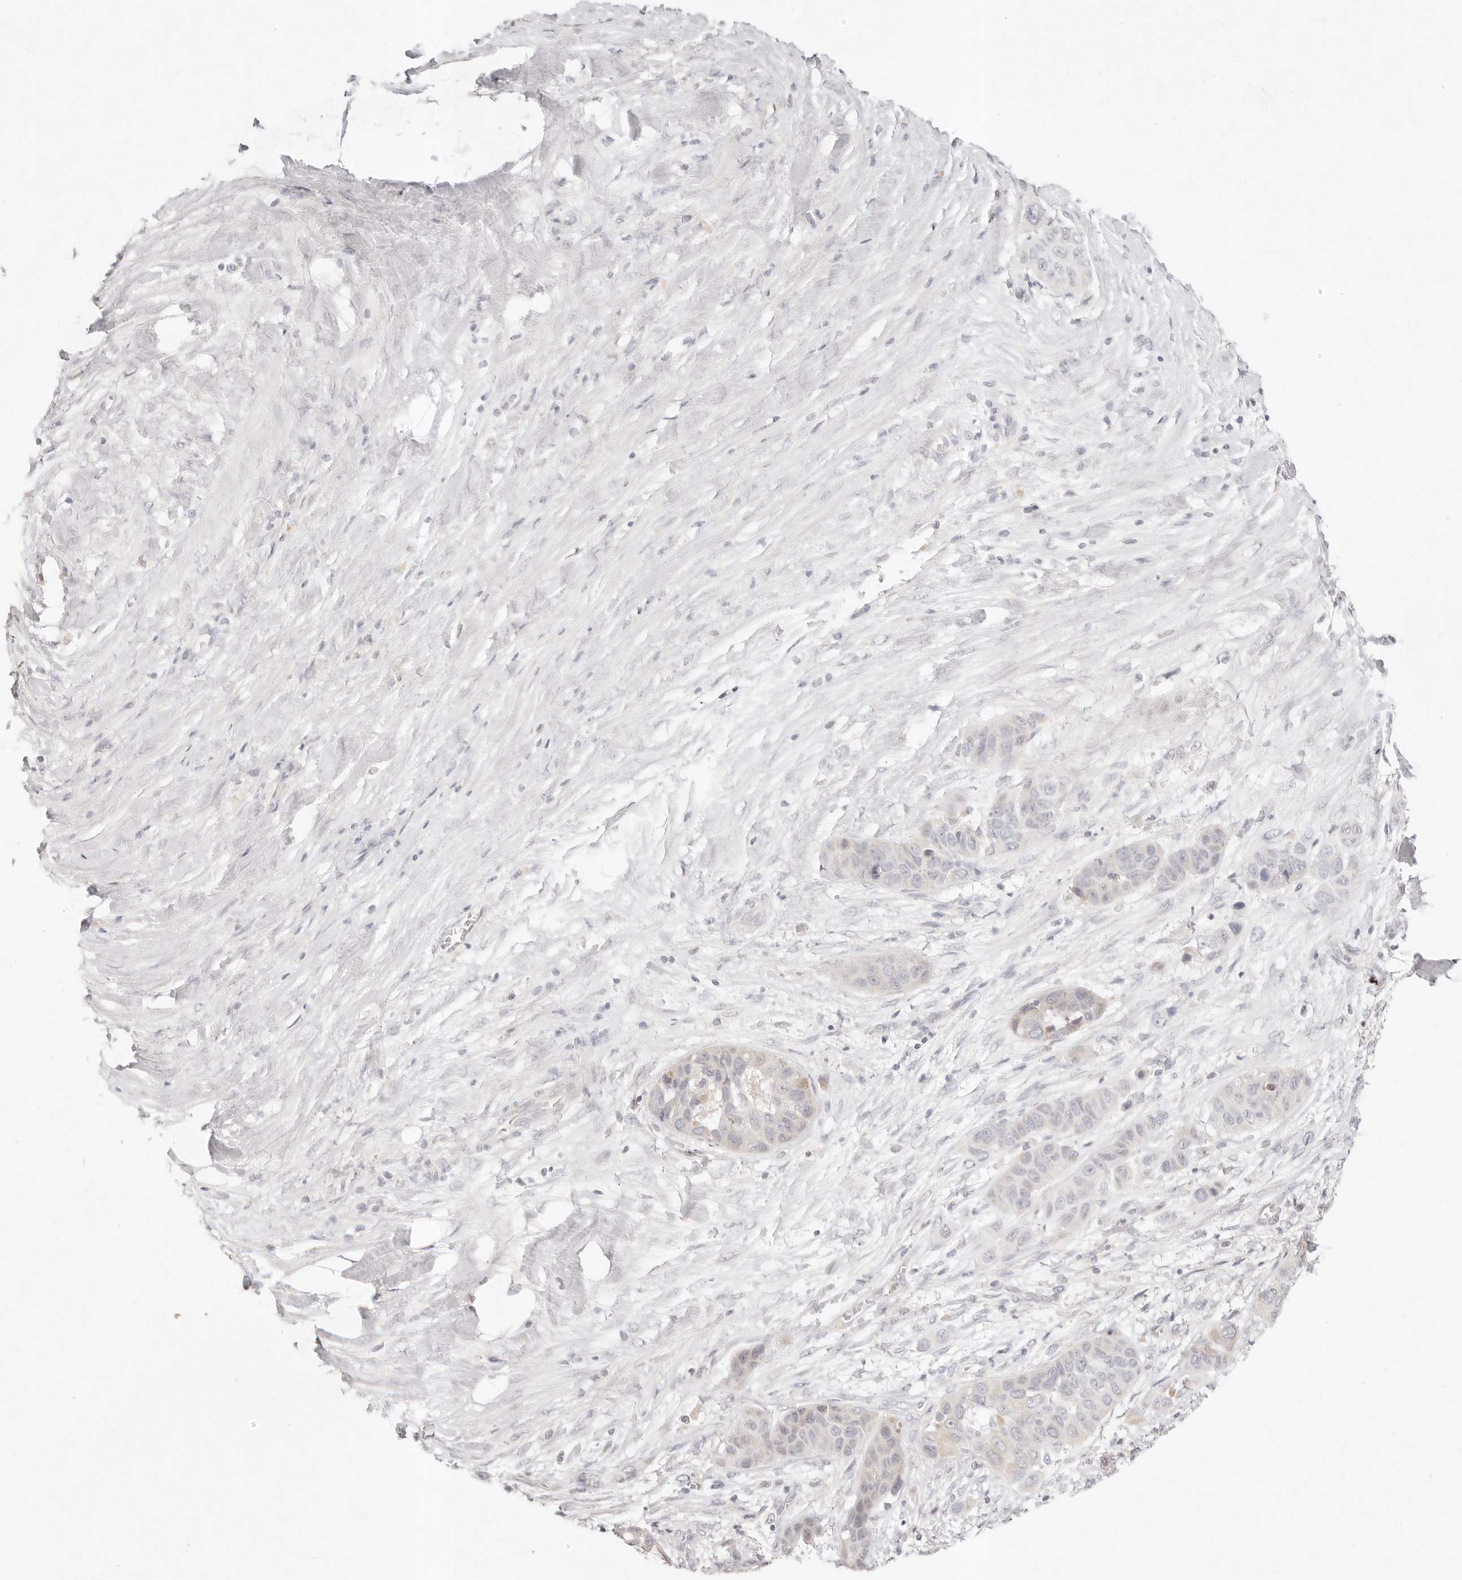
{"staining": {"intensity": "negative", "quantity": "none", "location": "none"}, "tissue": "liver cancer", "cell_type": "Tumor cells", "image_type": "cancer", "snomed": [{"axis": "morphology", "description": "Cholangiocarcinoma"}, {"axis": "topography", "description": "Liver"}], "caption": "A histopathology image of human liver cancer is negative for staining in tumor cells.", "gene": "GPR156", "patient": {"sex": "female", "age": 52}}